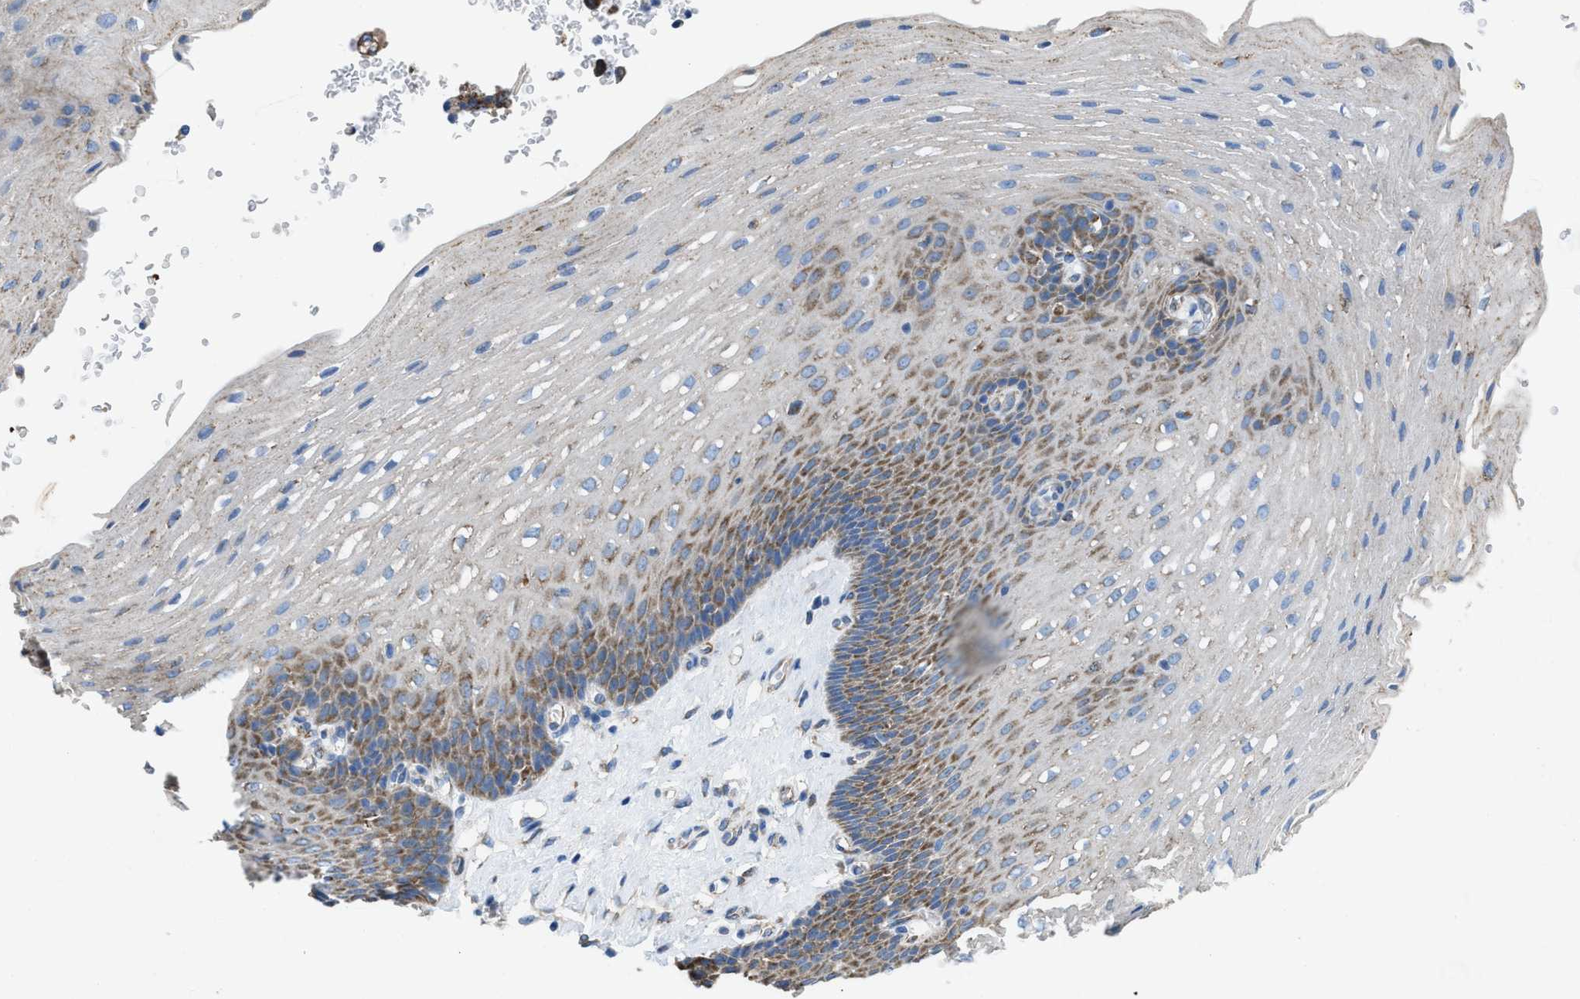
{"staining": {"intensity": "moderate", "quantity": "25%-75%", "location": "cytoplasmic/membranous"}, "tissue": "esophagus", "cell_type": "Squamous epithelial cells", "image_type": "normal", "snomed": [{"axis": "morphology", "description": "Normal tissue, NOS"}, {"axis": "topography", "description": "Esophagus"}], "caption": "Immunohistochemistry of normal esophagus reveals medium levels of moderate cytoplasmic/membranous positivity in approximately 25%-75% of squamous epithelial cells. (IHC, brightfield microscopy, high magnification).", "gene": "DOLPP1", "patient": {"sex": "male", "age": 48}}